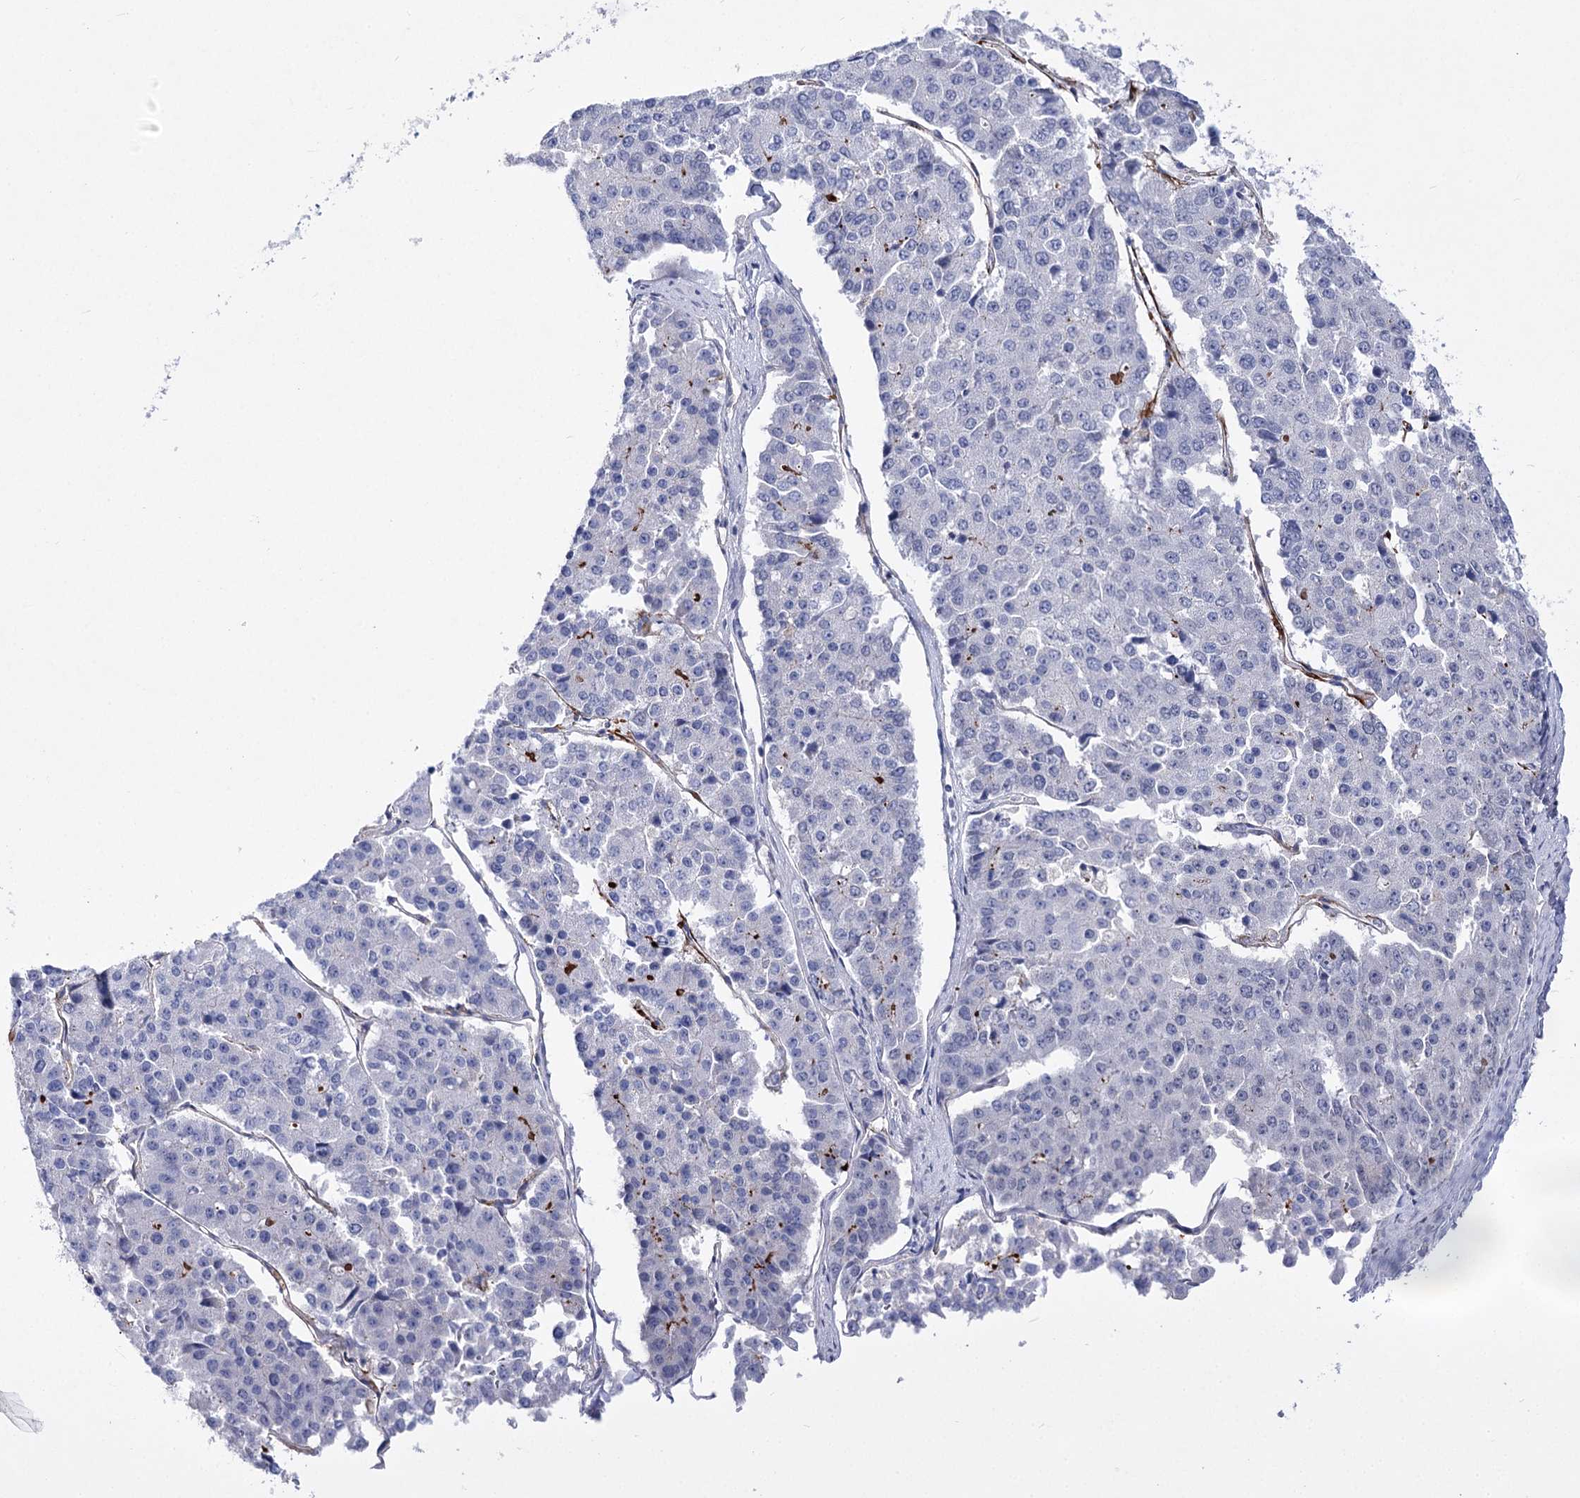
{"staining": {"intensity": "negative", "quantity": "none", "location": "none"}, "tissue": "pancreatic cancer", "cell_type": "Tumor cells", "image_type": "cancer", "snomed": [{"axis": "morphology", "description": "Adenocarcinoma, NOS"}, {"axis": "topography", "description": "Pancreas"}], "caption": "This photomicrograph is of pancreatic adenocarcinoma stained with immunohistochemistry (IHC) to label a protein in brown with the nuclei are counter-stained blue. There is no staining in tumor cells.", "gene": "ATP10B", "patient": {"sex": "male", "age": 50}}